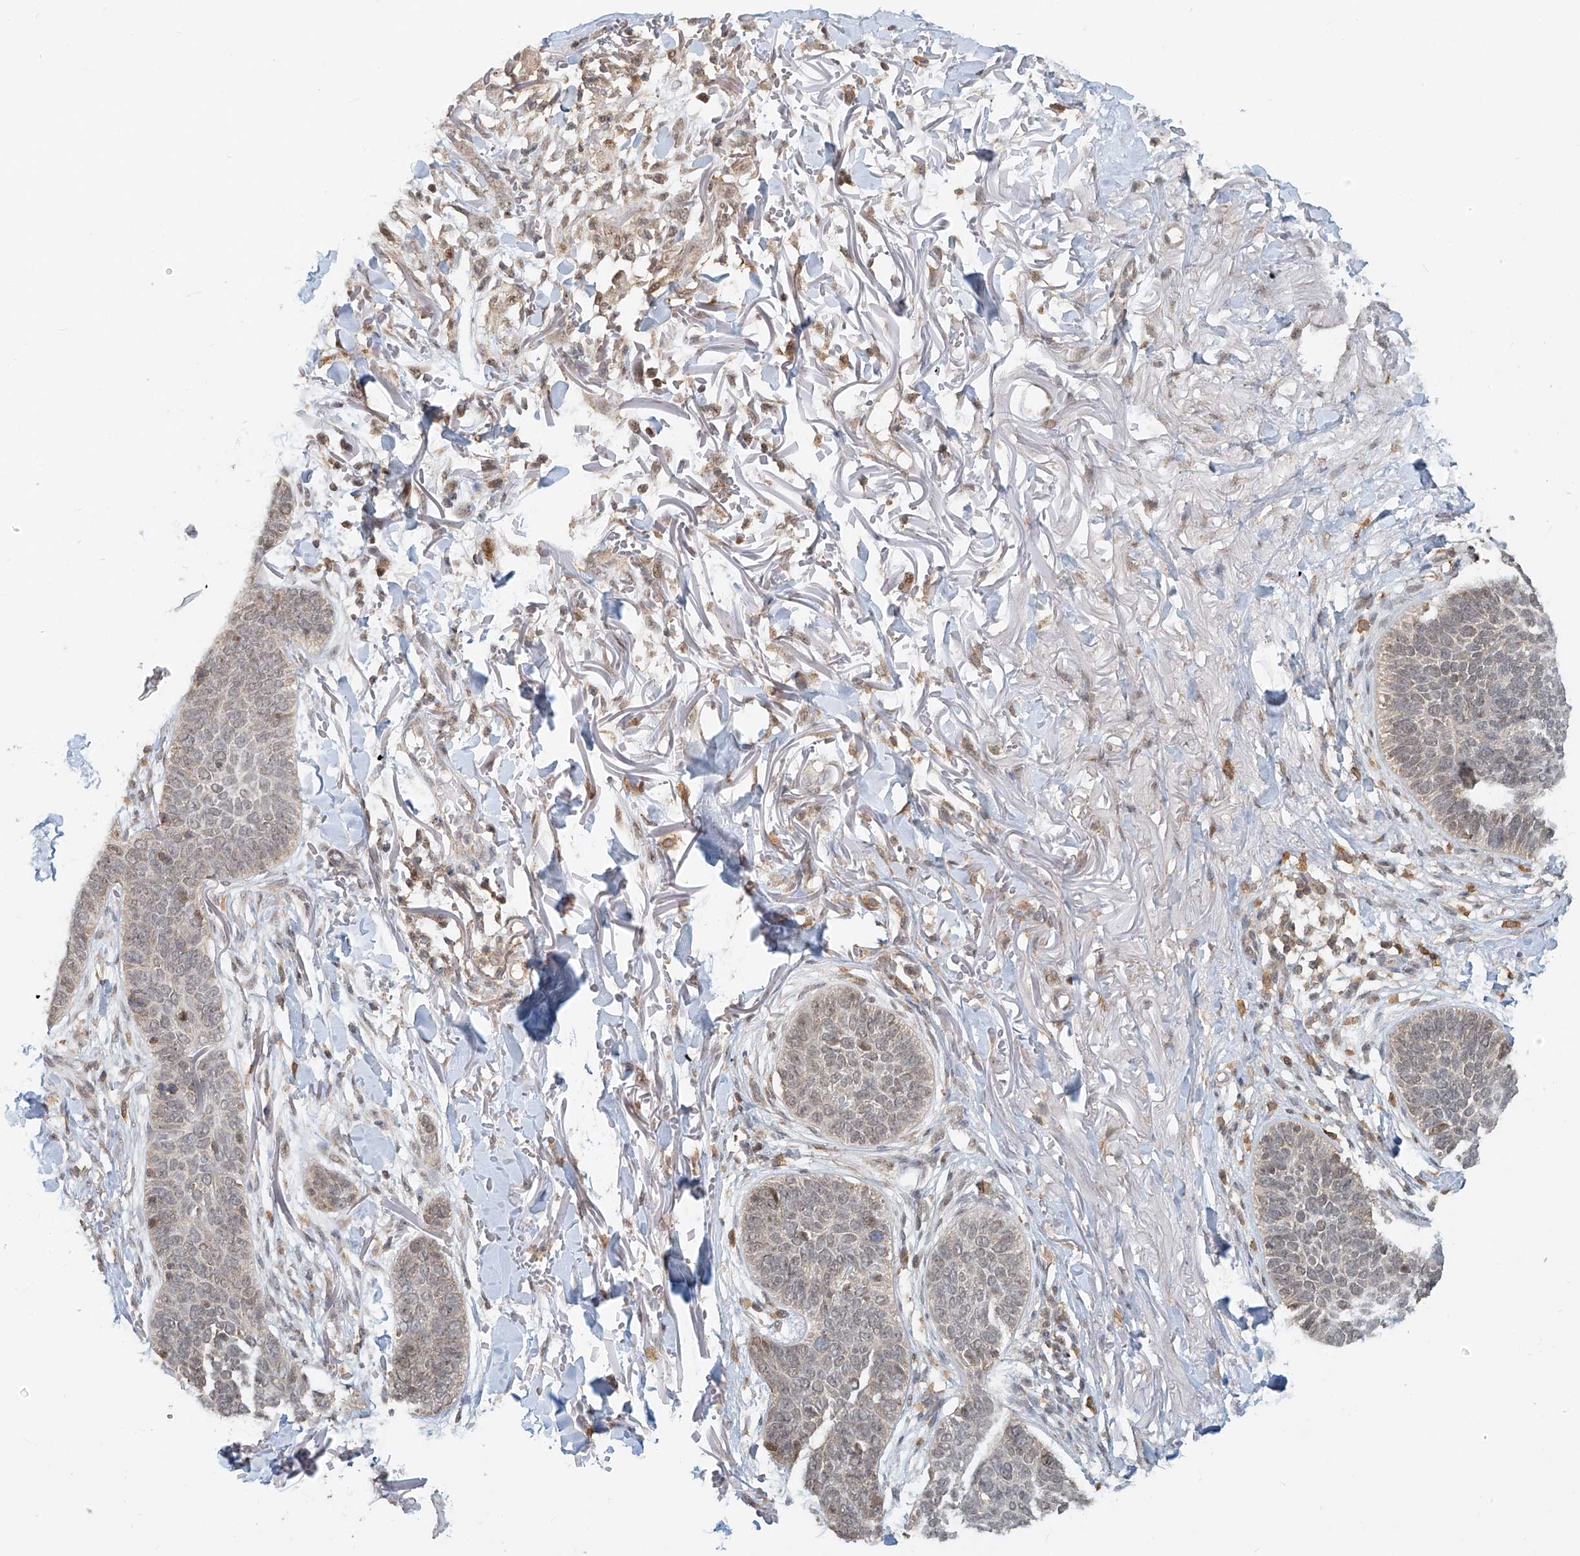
{"staining": {"intensity": "negative", "quantity": "none", "location": "none"}, "tissue": "skin cancer", "cell_type": "Tumor cells", "image_type": "cancer", "snomed": [{"axis": "morphology", "description": "Basal cell carcinoma"}, {"axis": "topography", "description": "Skin"}], "caption": "Immunohistochemistry histopathology image of neoplastic tissue: human skin basal cell carcinoma stained with DAB (3,3'-diaminobenzidine) demonstrates no significant protein staining in tumor cells.", "gene": "SYTL3", "patient": {"sex": "male", "age": 85}}